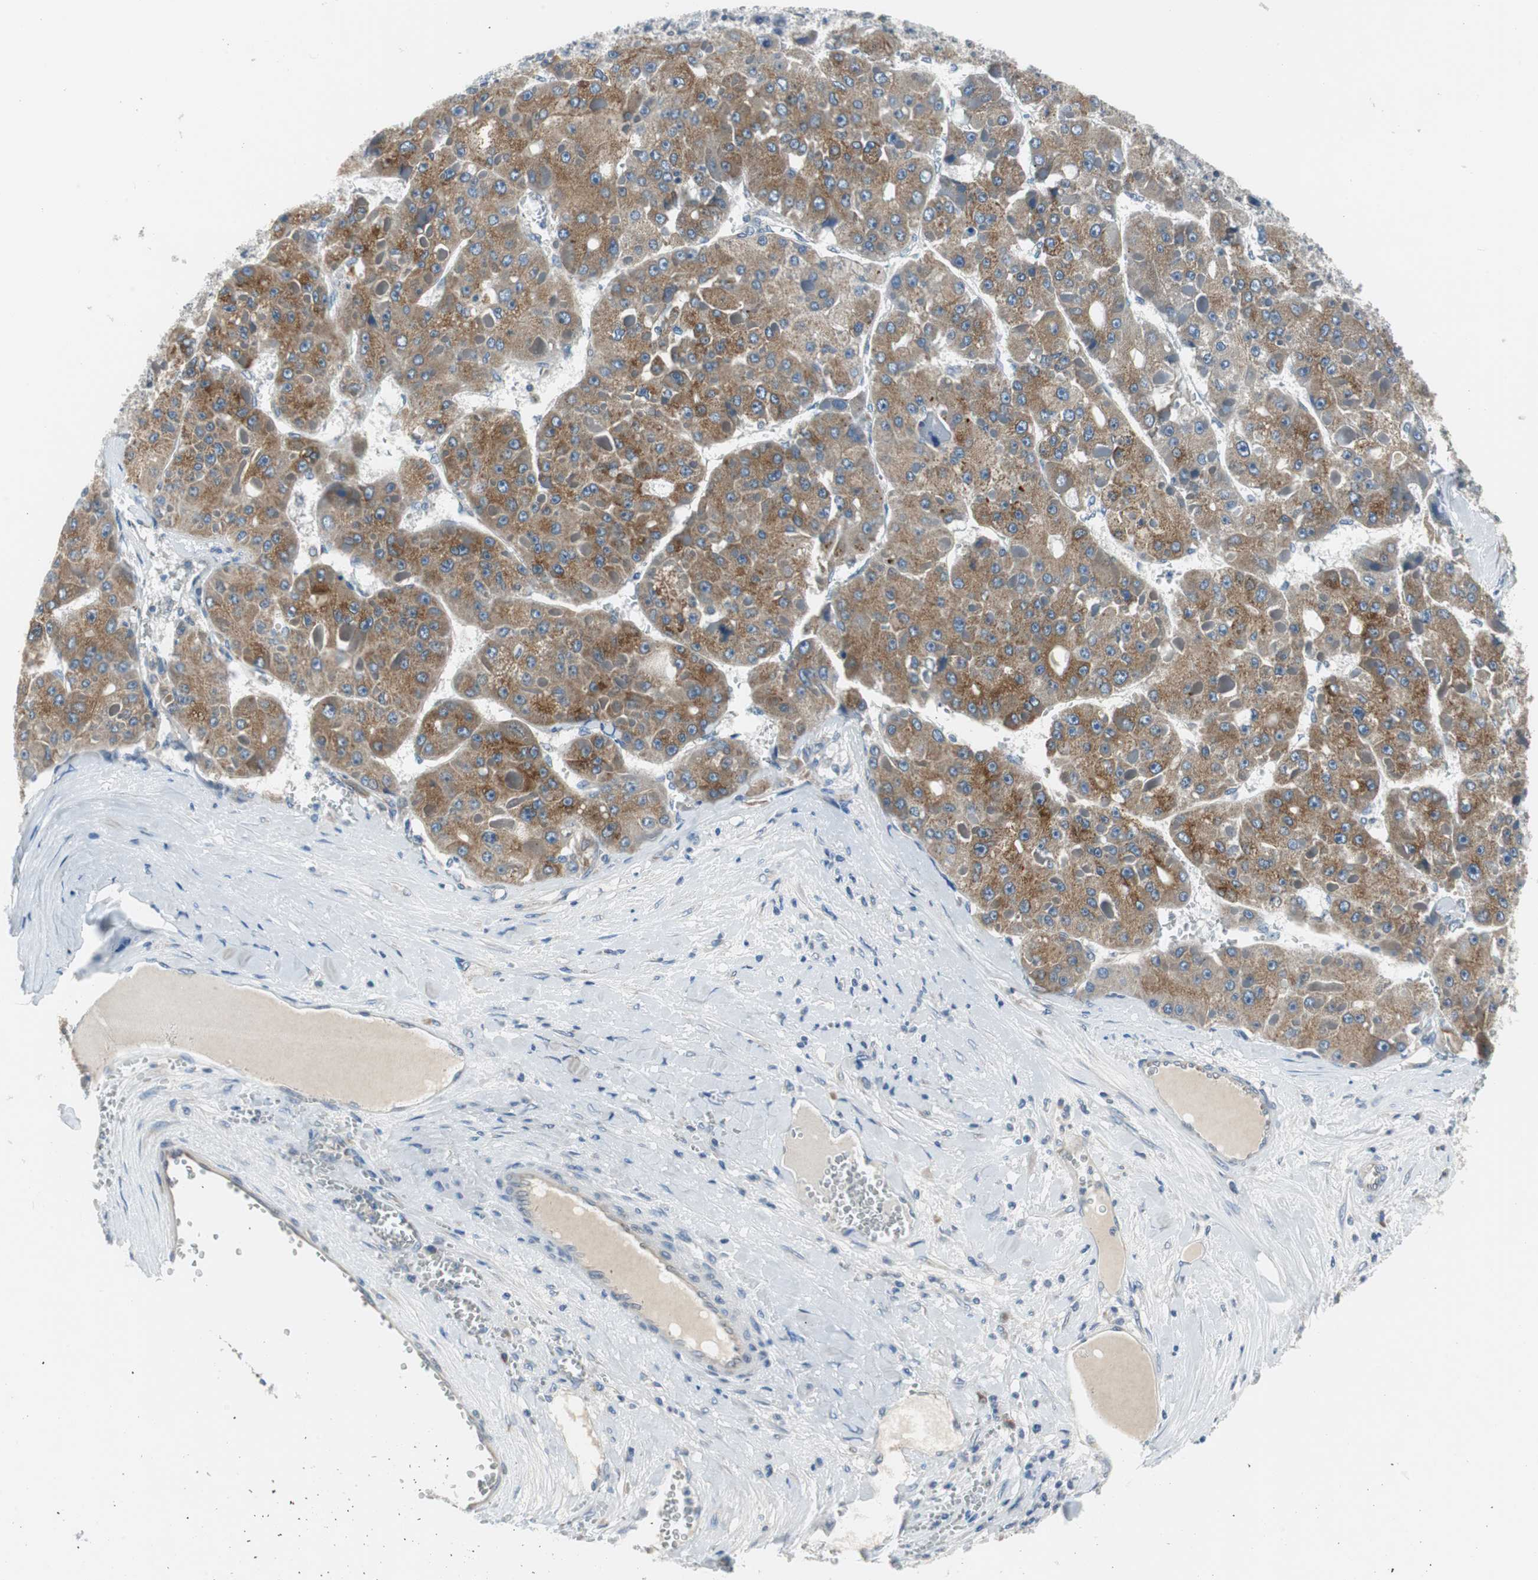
{"staining": {"intensity": "moderate", "quantity": ">75%", "location": "cytoplasmic/membranous"}, "tissue": "liver cancer", "cell_type": "Tumor cells", "image_type": "cancer", "snomed": [{"axis": "morphology", "description": "Carcinoma, Hepatocellular, NOS"}, {"axis": "topography", "description": "Liver"}], "caption": "There is medium levels of moderate cytoplasmic/membranous positivity in tumor cells of liver cancer, as demonstrated by immunohistochemical staining (brown color).", "gene": "PLAA", "patient": {"sex": "female", "age": 73}}